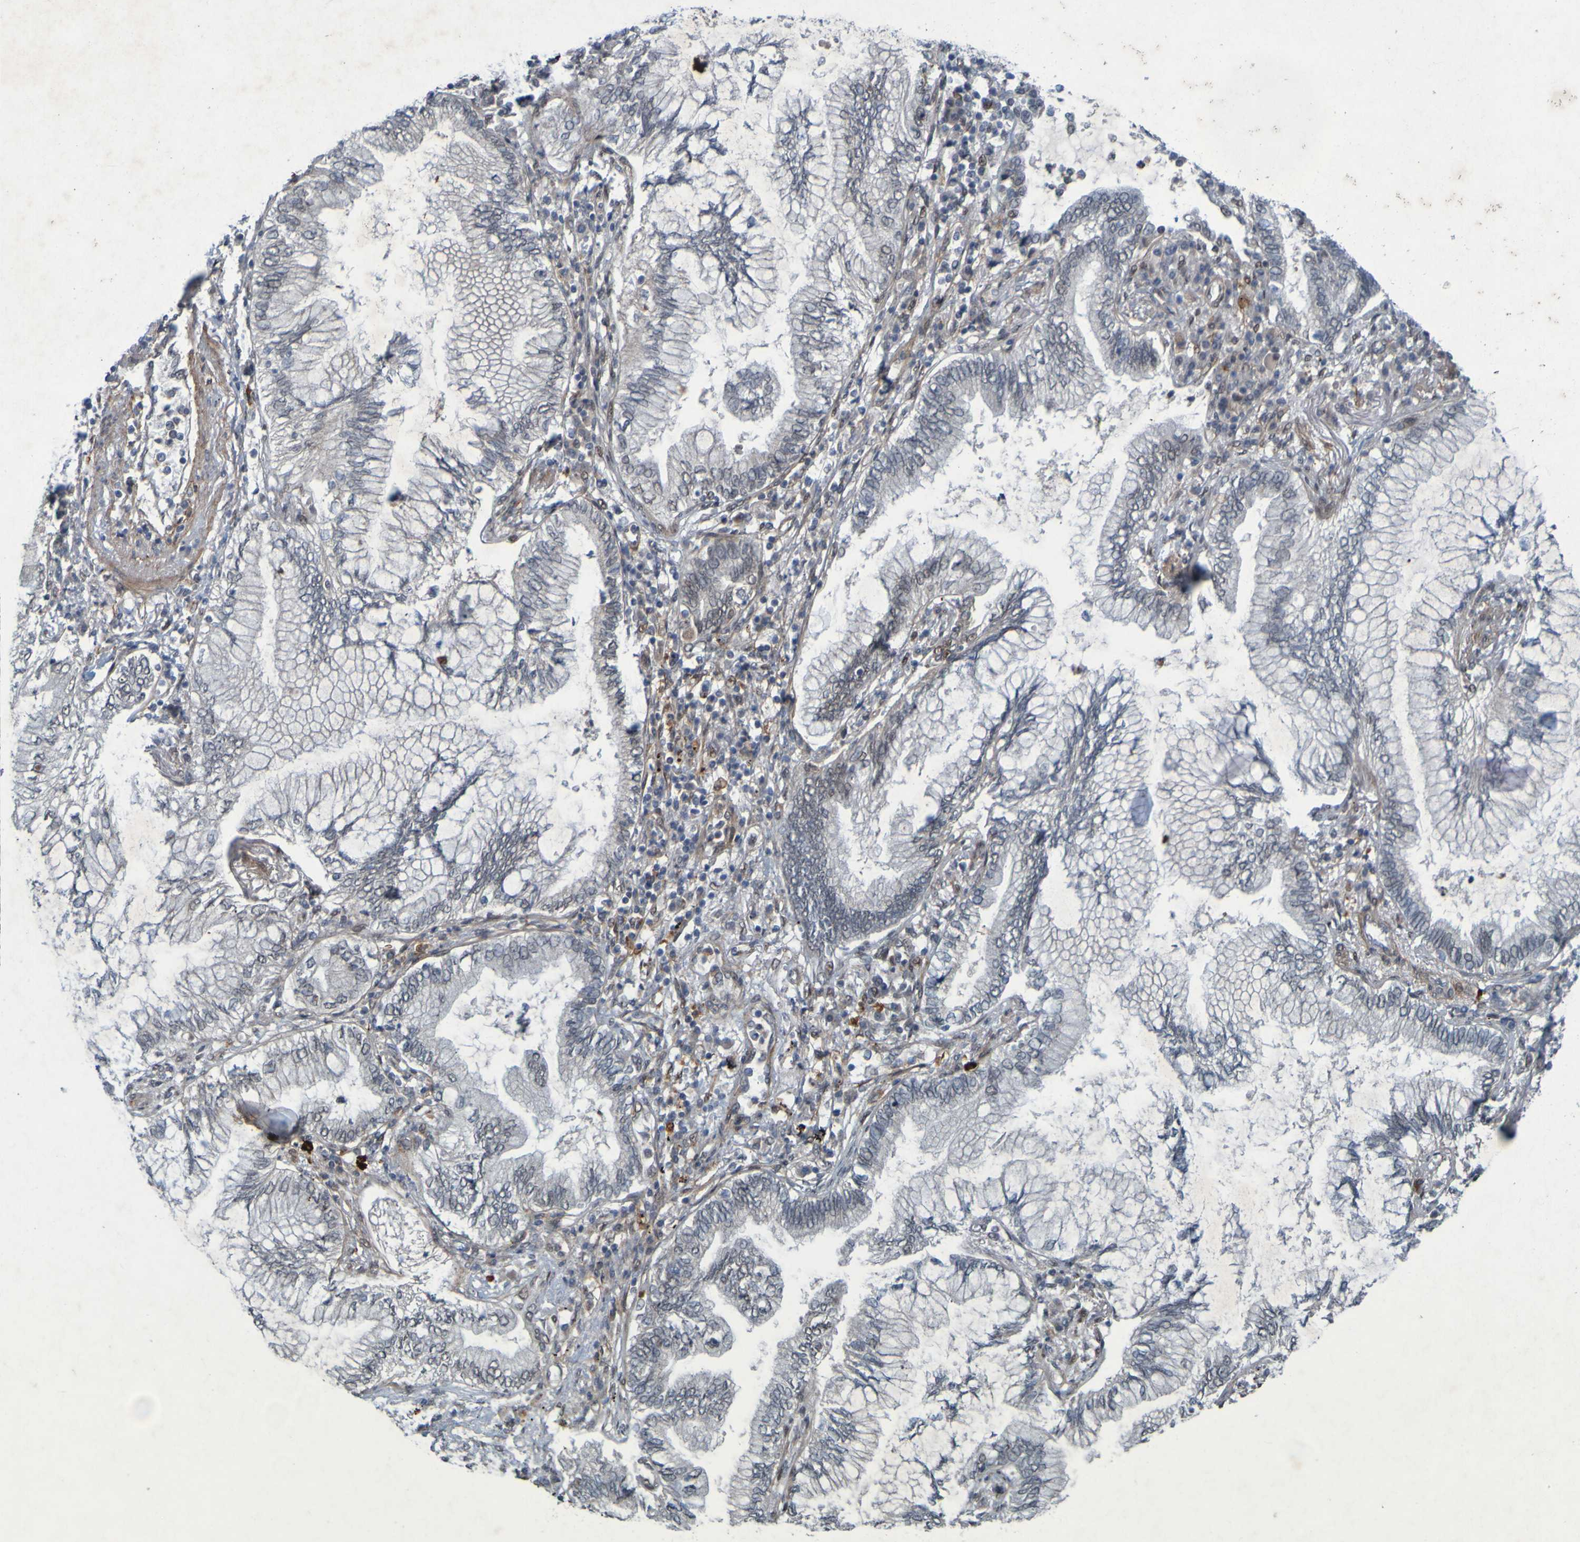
{"staining": {"intensity": "negative", "quantity": "none", "location": "none"}, "tissue": "lung cancer", "cell_type": "Tumor cells", "image_type": "cancer", "snomed": [{"axis": "morphology", "description": "Normal tissue, NOS"}, {"axis": "morphology", "description": "Adenocarcinoma, NOS"}, {"axis": "topography", "description": "Bronchus"}, {"axis": "topography", "description": "Lung"}], "caption": "Protein analysis of lung cancer (adenocarcinoma) displays no significant staining in tumor cells.", "gene": "MCPH1", "patient": {"sex": "female", "age": 70}}